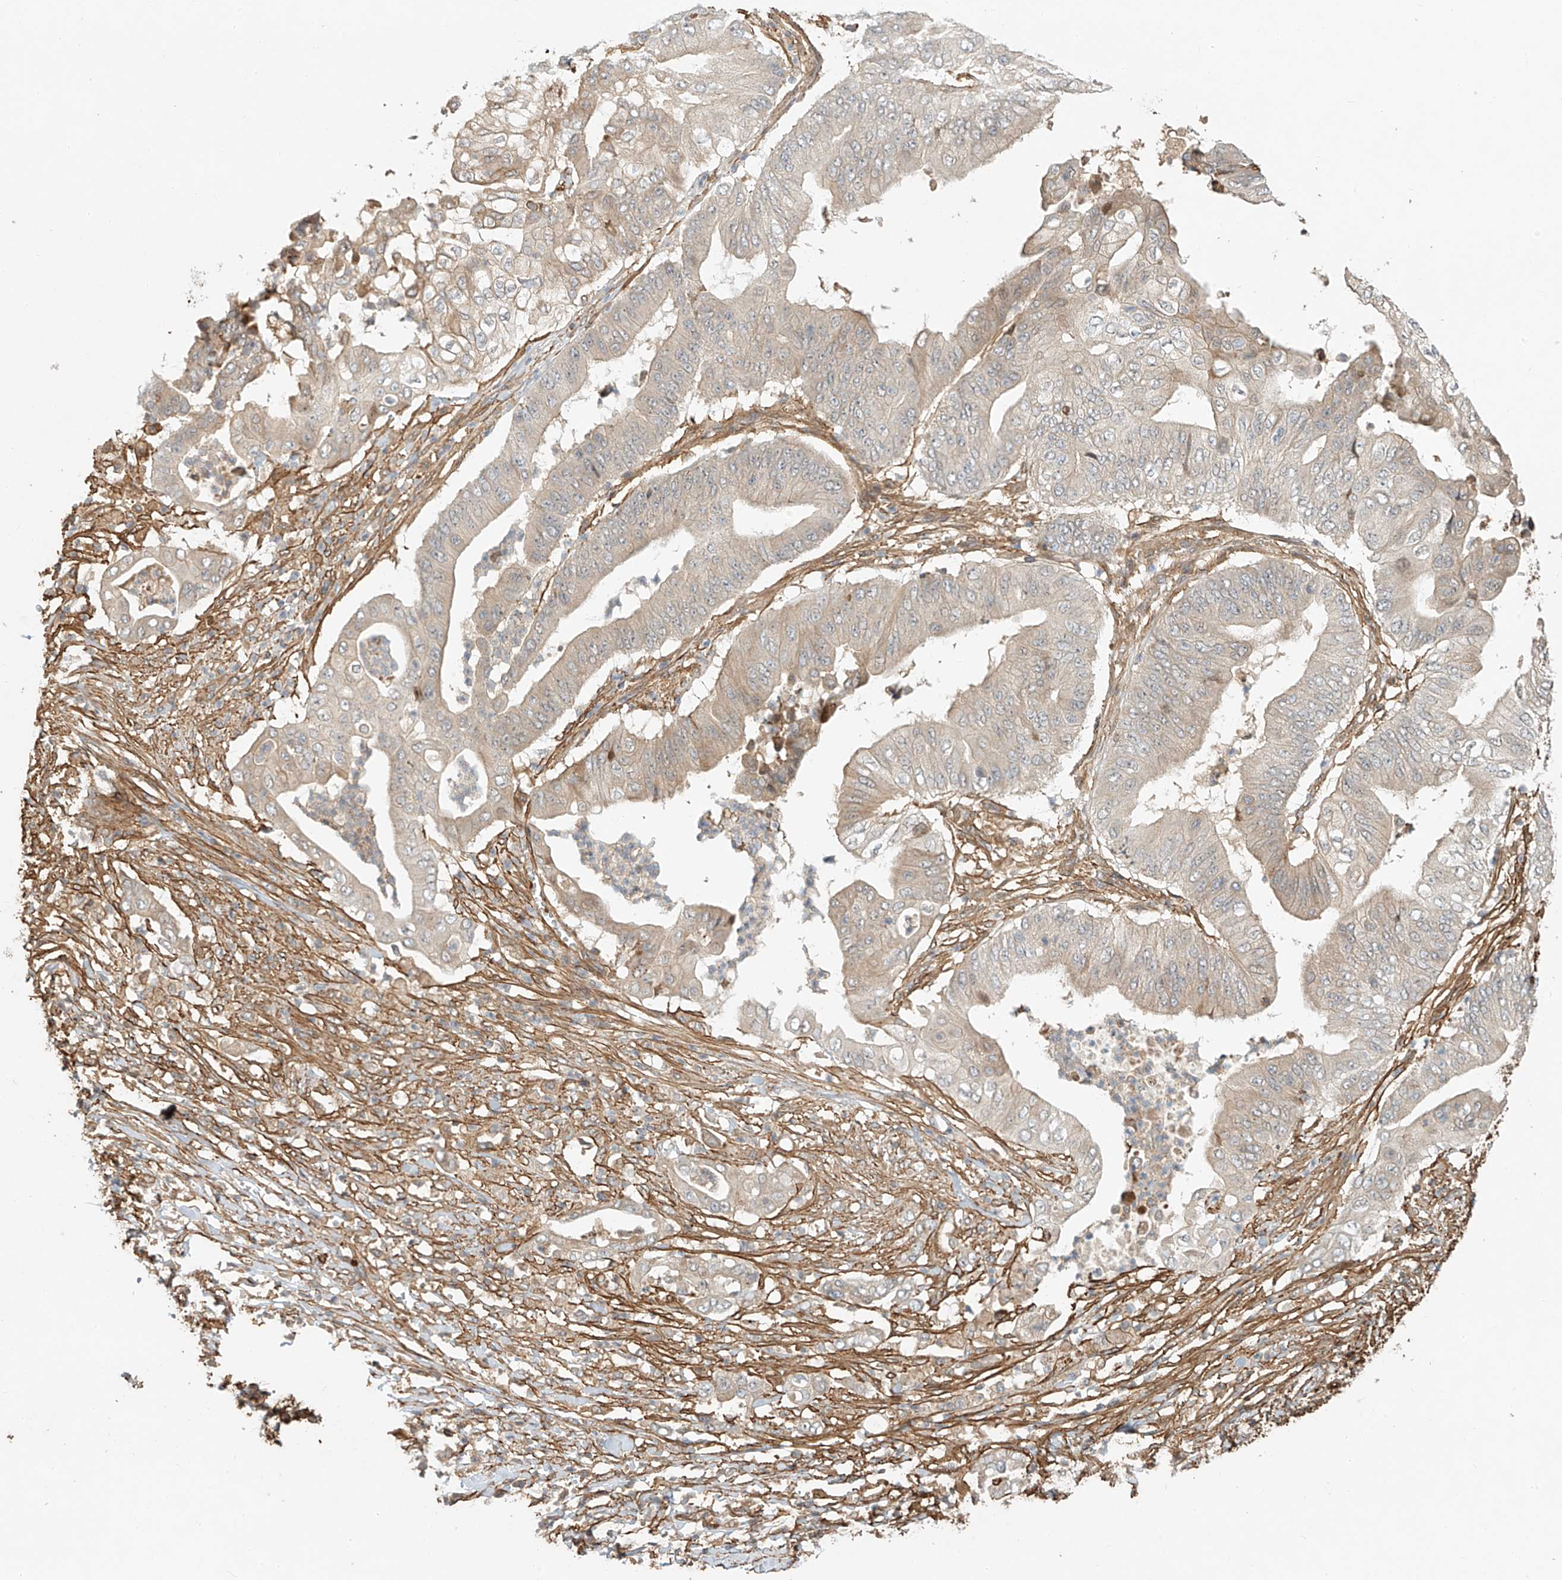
{"staining": {"intensity": "negative", "quantity": "none", "location": "none"}, "tissue": "pancreatic cancer", "cell_type": "Tumor cells", "image_type": "cancer", "snomed": [{"axis": "morphology", "description": "Adenocarcinoma, NOS"}, {"axis": "topography", "description": "Pancreas"}], "caption": "Tumor cells show no significant positivity in pancreatic cancer.", "gene": "CSMD3", "patient": {"sex": "female", "age": 77}}